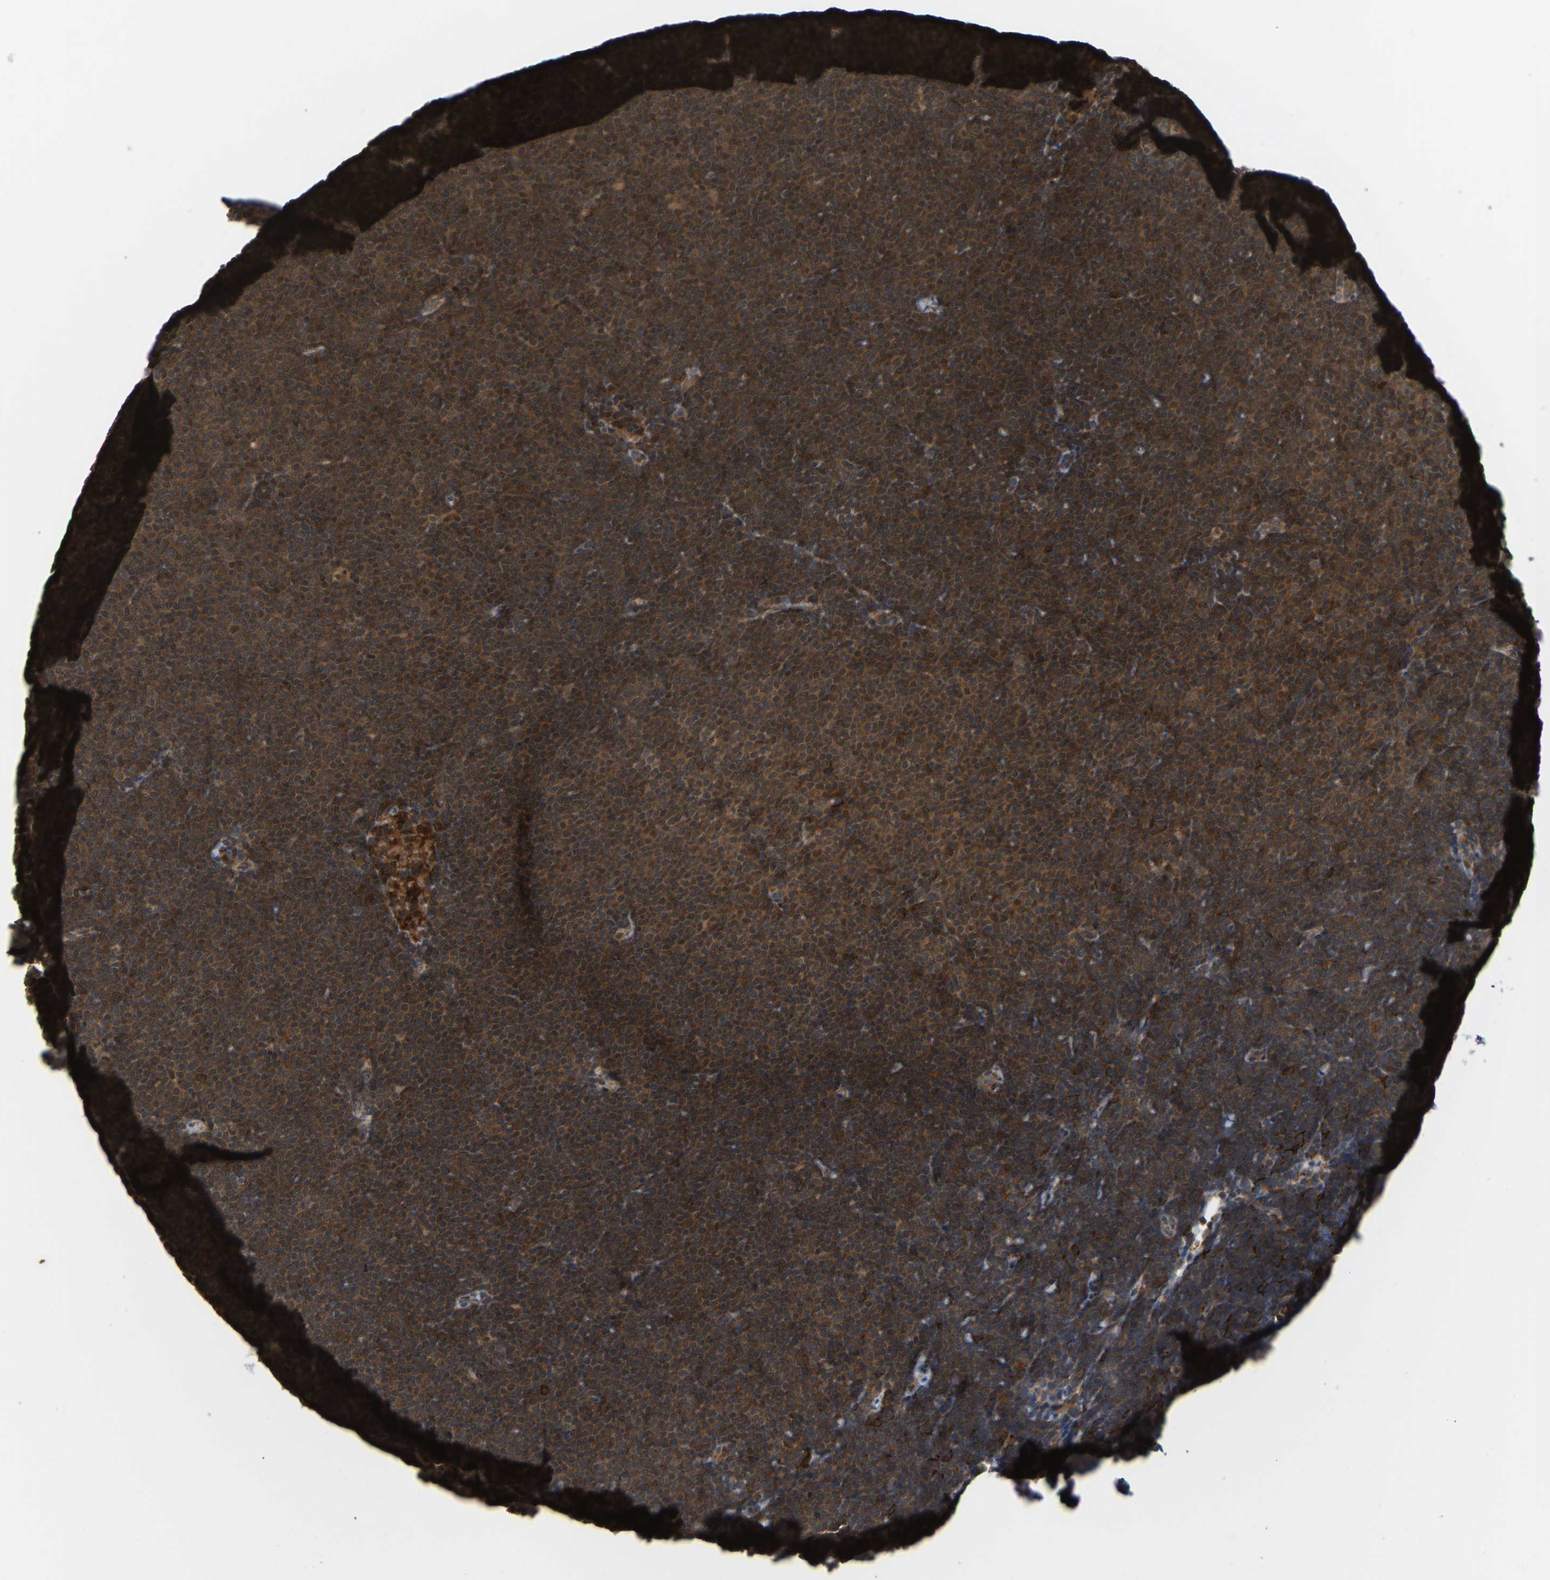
{"staining": {"intensity": "strong", "quantity": ">75%", "location": "cytoplasmic/membranous,nuclear"}, "tissue": "lymphoma", "cell_type": "Tumor cells", "image_type": "cancer", "snomed": [{"axis": "morphology", "description": "Malignant lymphoma, non-Hodgkin's type, Low grade"}, {"axis": "topography", "description": "Lymph node"}], "caption": "The image reveals immunohistochemical staining of low-grade malignant lymphoma, non-Hodgkin's type. There is strong cytoplasmic/membranous and nuclear positivity is identified in about >75% of tumor cells. (brown staining indicates protein expression, while blue staining denotes nuclei).", "gene": "CYP7B1", "patient": {"sex": "female", "age": 53}}